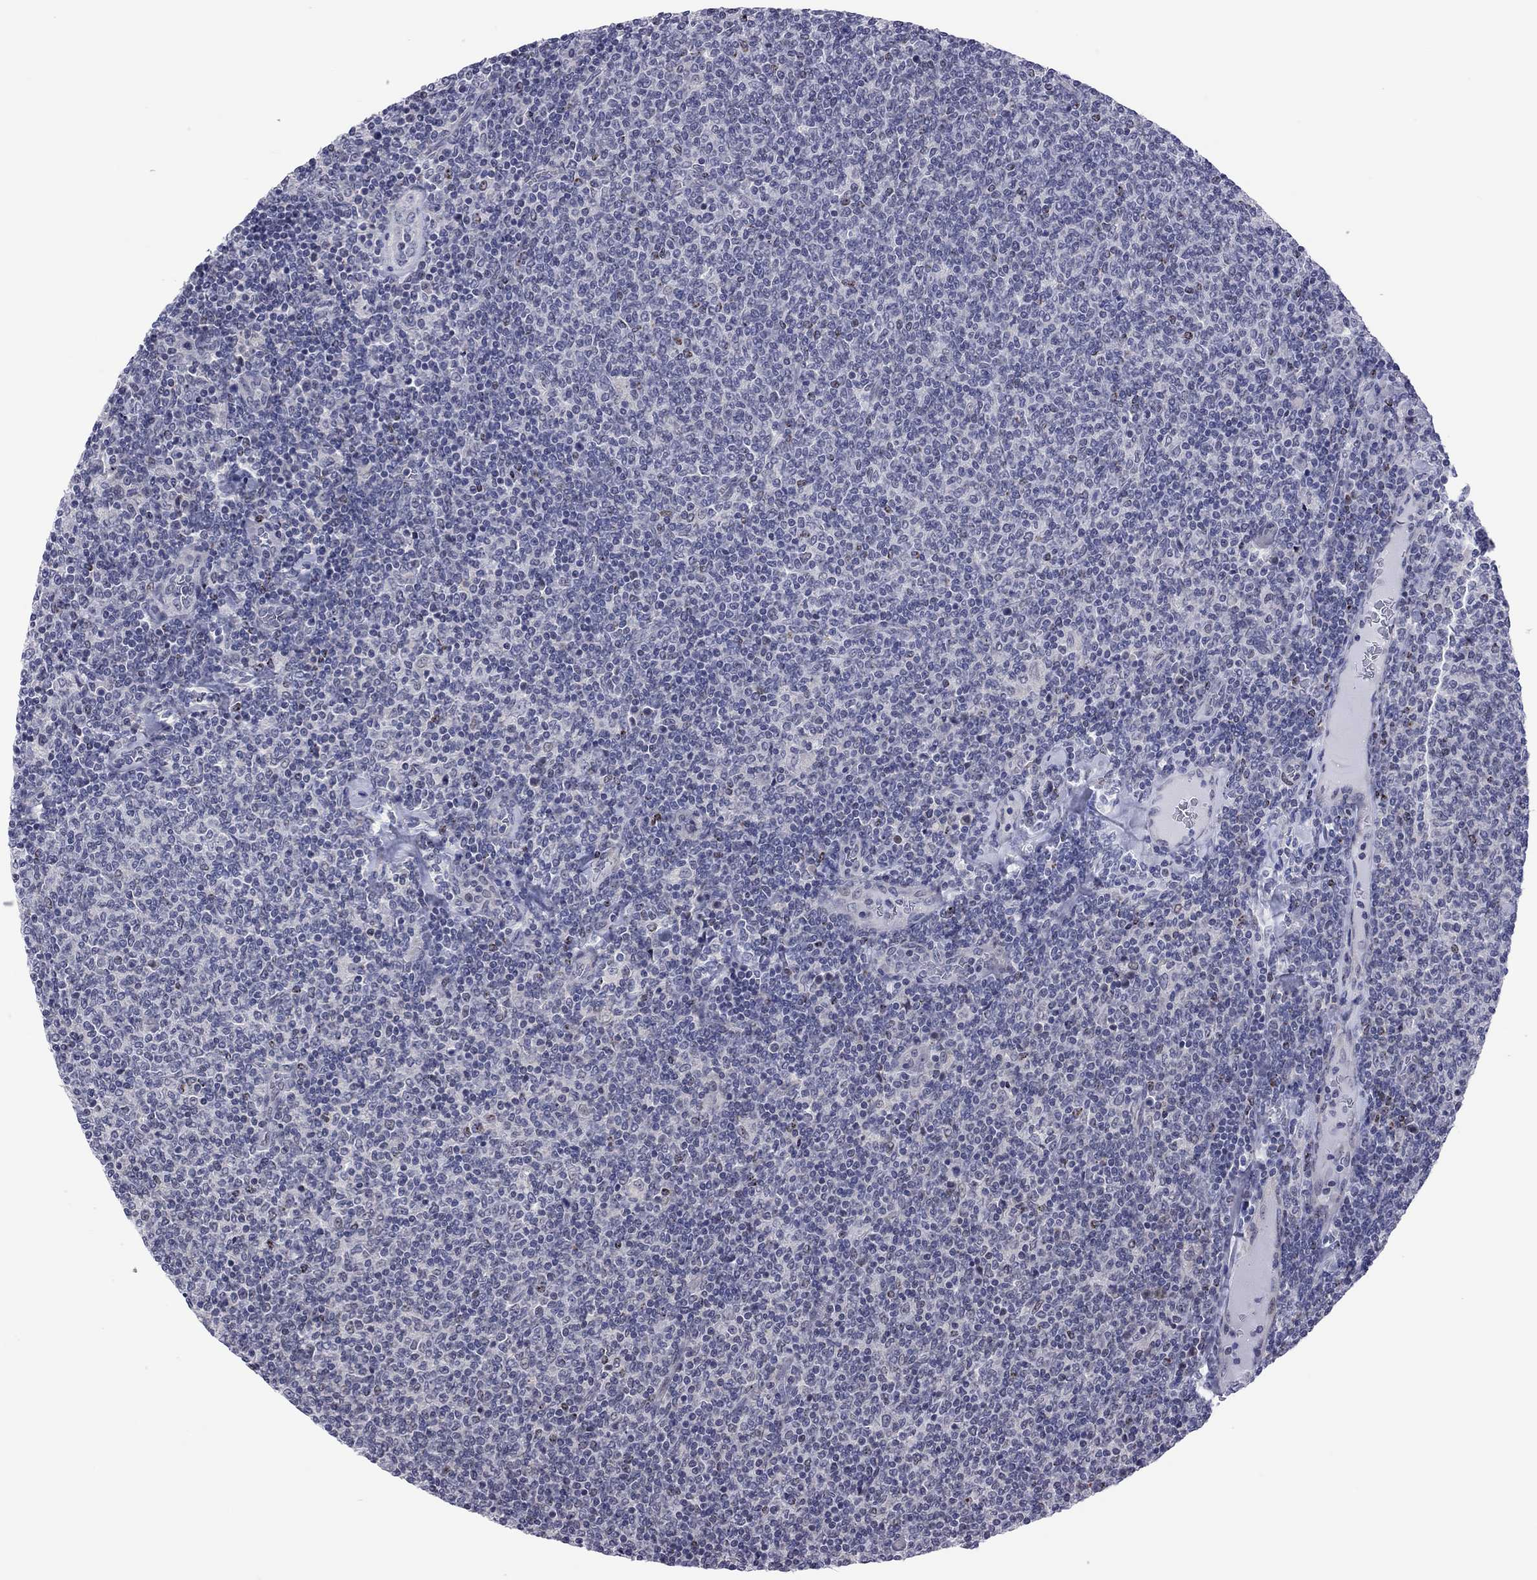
{"staining": {"intensity": "negative", "quantity": "none", "location": "none"}, "tissue": "lymphoma", "cell_type": "Tumor cells", "image_type": "cancer", "snomed": [{"axis": "morphology", "description": "Malignant lymphoma, non-Hodgkin's type, Low grade"}, {"axis": "topography", "description": "Lymph node"}], "caption": "The image exhibits no significant positivity in tumor cells of lymphoma. (DAB (3,3'-diaminobenzidine) immunohistochemistry (IHC), high magnification).", "gene": "POU5F2", "patient": {"sex": "male", "age": 52}}